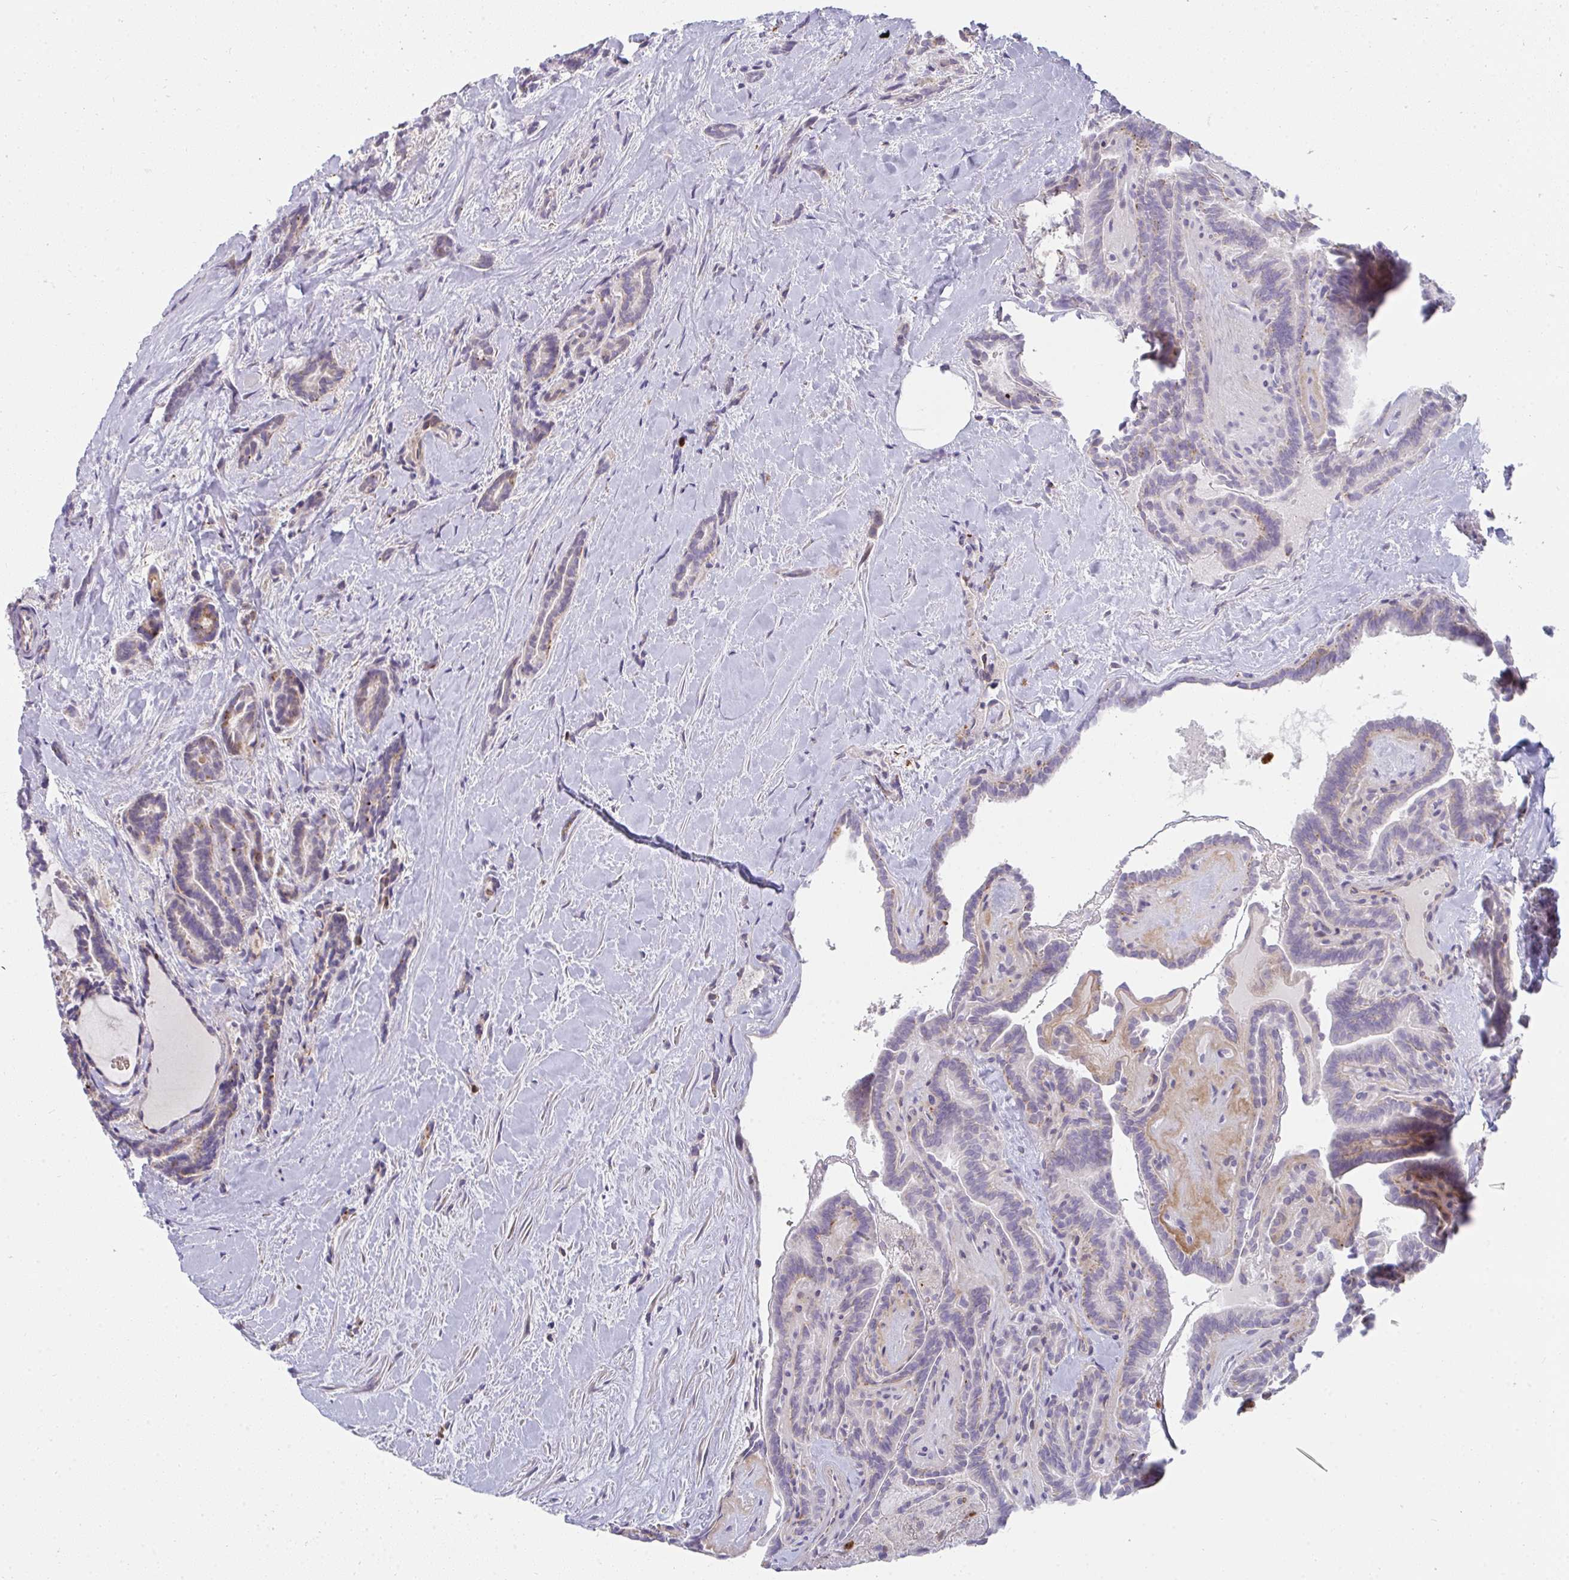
{"staining": {"intensity": "moderate", "quantity": "<25%", "location": "cytoplasmic/membranous"}, "tissue": "thyroid cancer", "cell_type": "Tumor cells", "image_type": "cancer", "snomed": [{"axis": "morphology", "description": "Papillary adenocarcinoma, NOS"}, {"axis": "topography", "description": "Thyroid gland"}], "caption": "The micrograph displays a brown stain indicating the presence of a protein in the cytoplasmic/membranous of tumor cells in papillary adenocarcinoma (thyroid).", "gene": "CSF3R", "patient": {"sex": "female", "age": 21}}